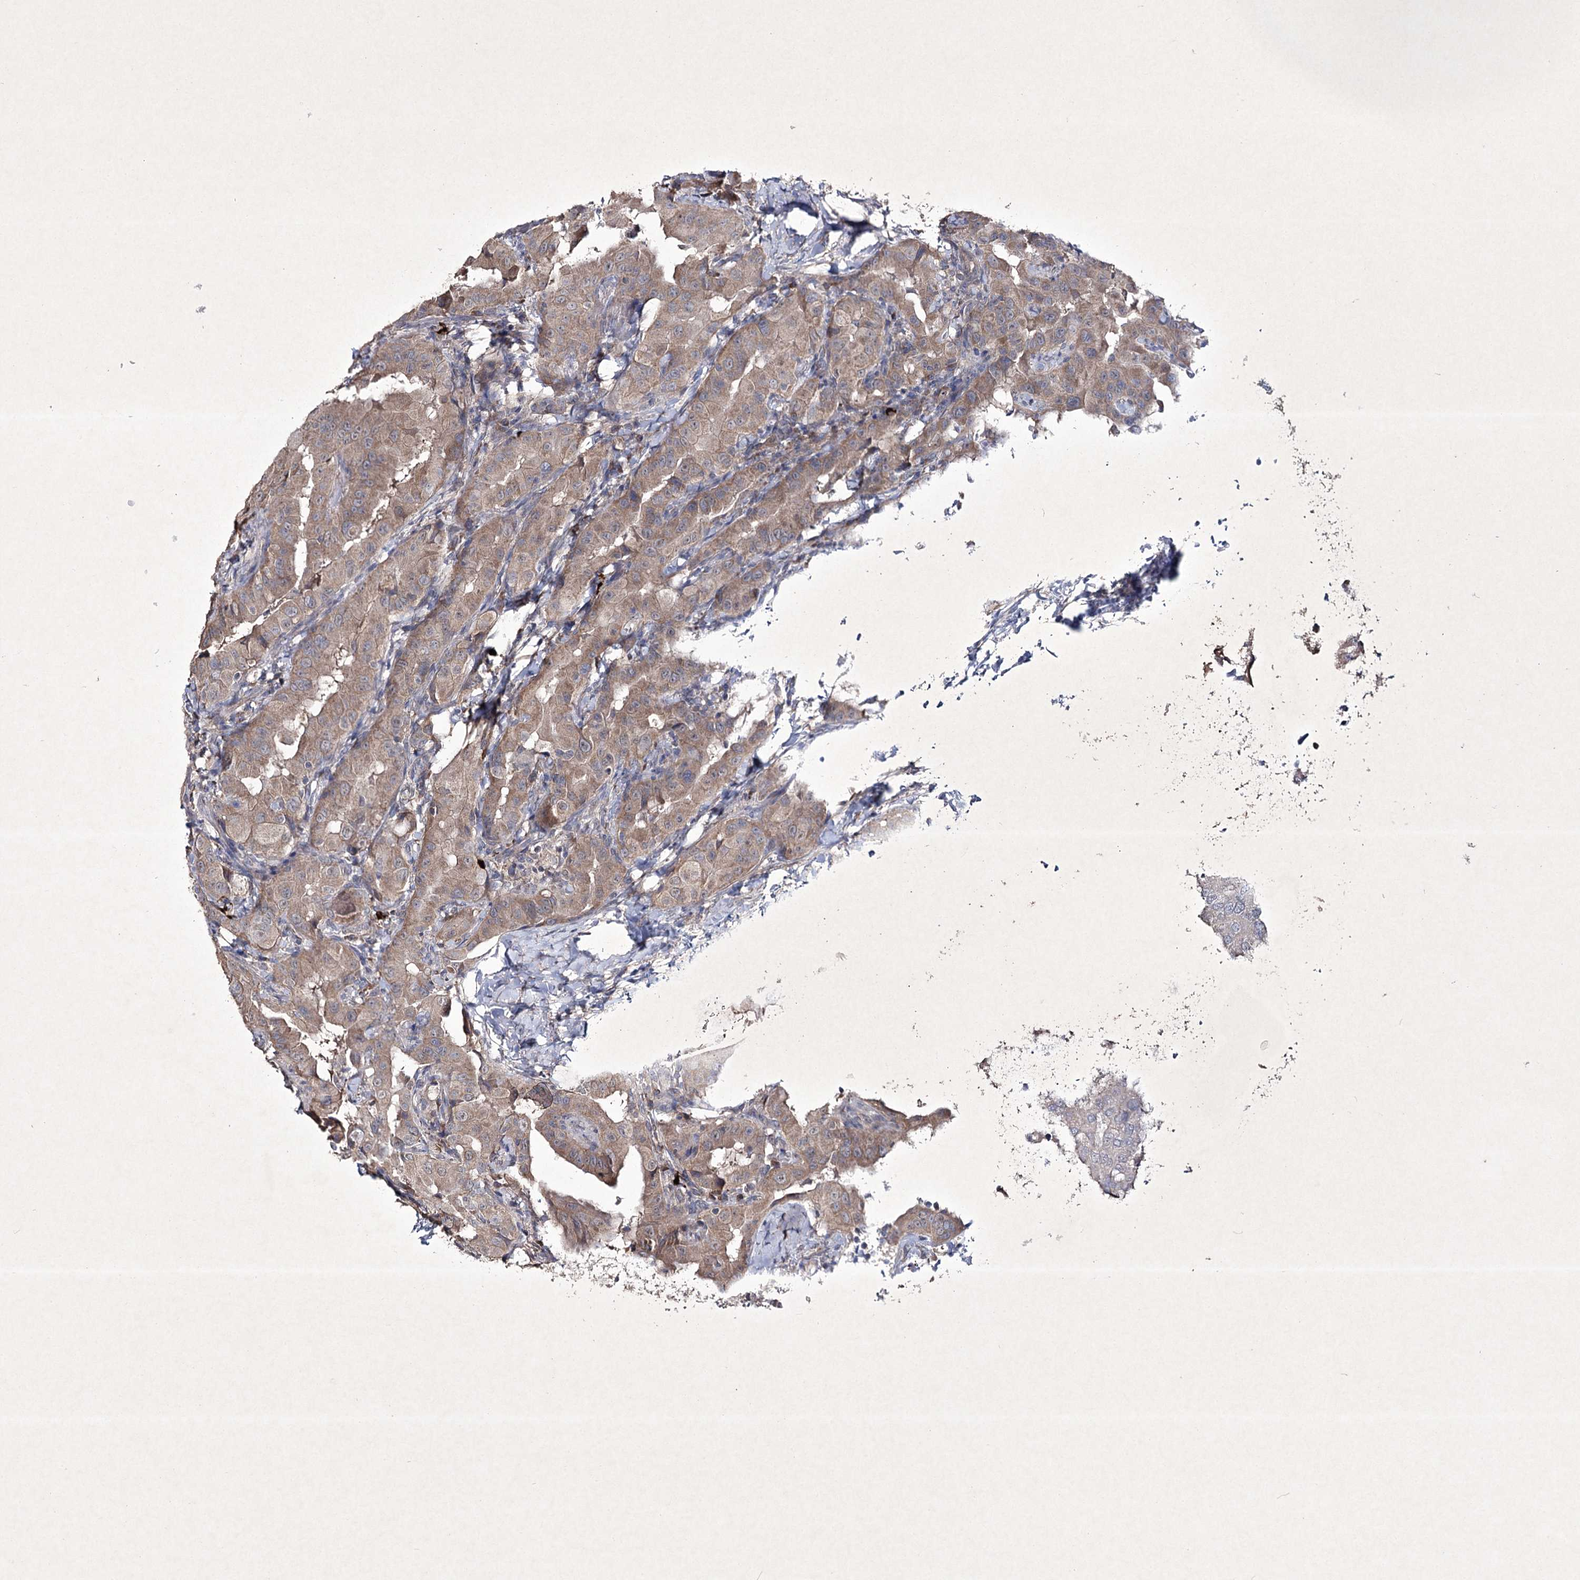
{"staining": {"intensity": "weak", "quantity": ">75%", "location": "cytoplasmic/membranous"}, "tissue": "thyroid cancer", "cell_type": "Tumor cells", "image_type": "cancer", "snomed": [{"axis": "morphology", "description": "Papillary adenocarcinoma, NOS"}, {"axis": "topography", "description": "Thyroid gland"}], "caption": "Weak cytoplasmic/membranous staining is present in about >75% of tumor cells in thyroid cancer (papillary adenocarcinoma).", "gene": "SEMA4G", "patient": {"sex": "male", "age": 33}}